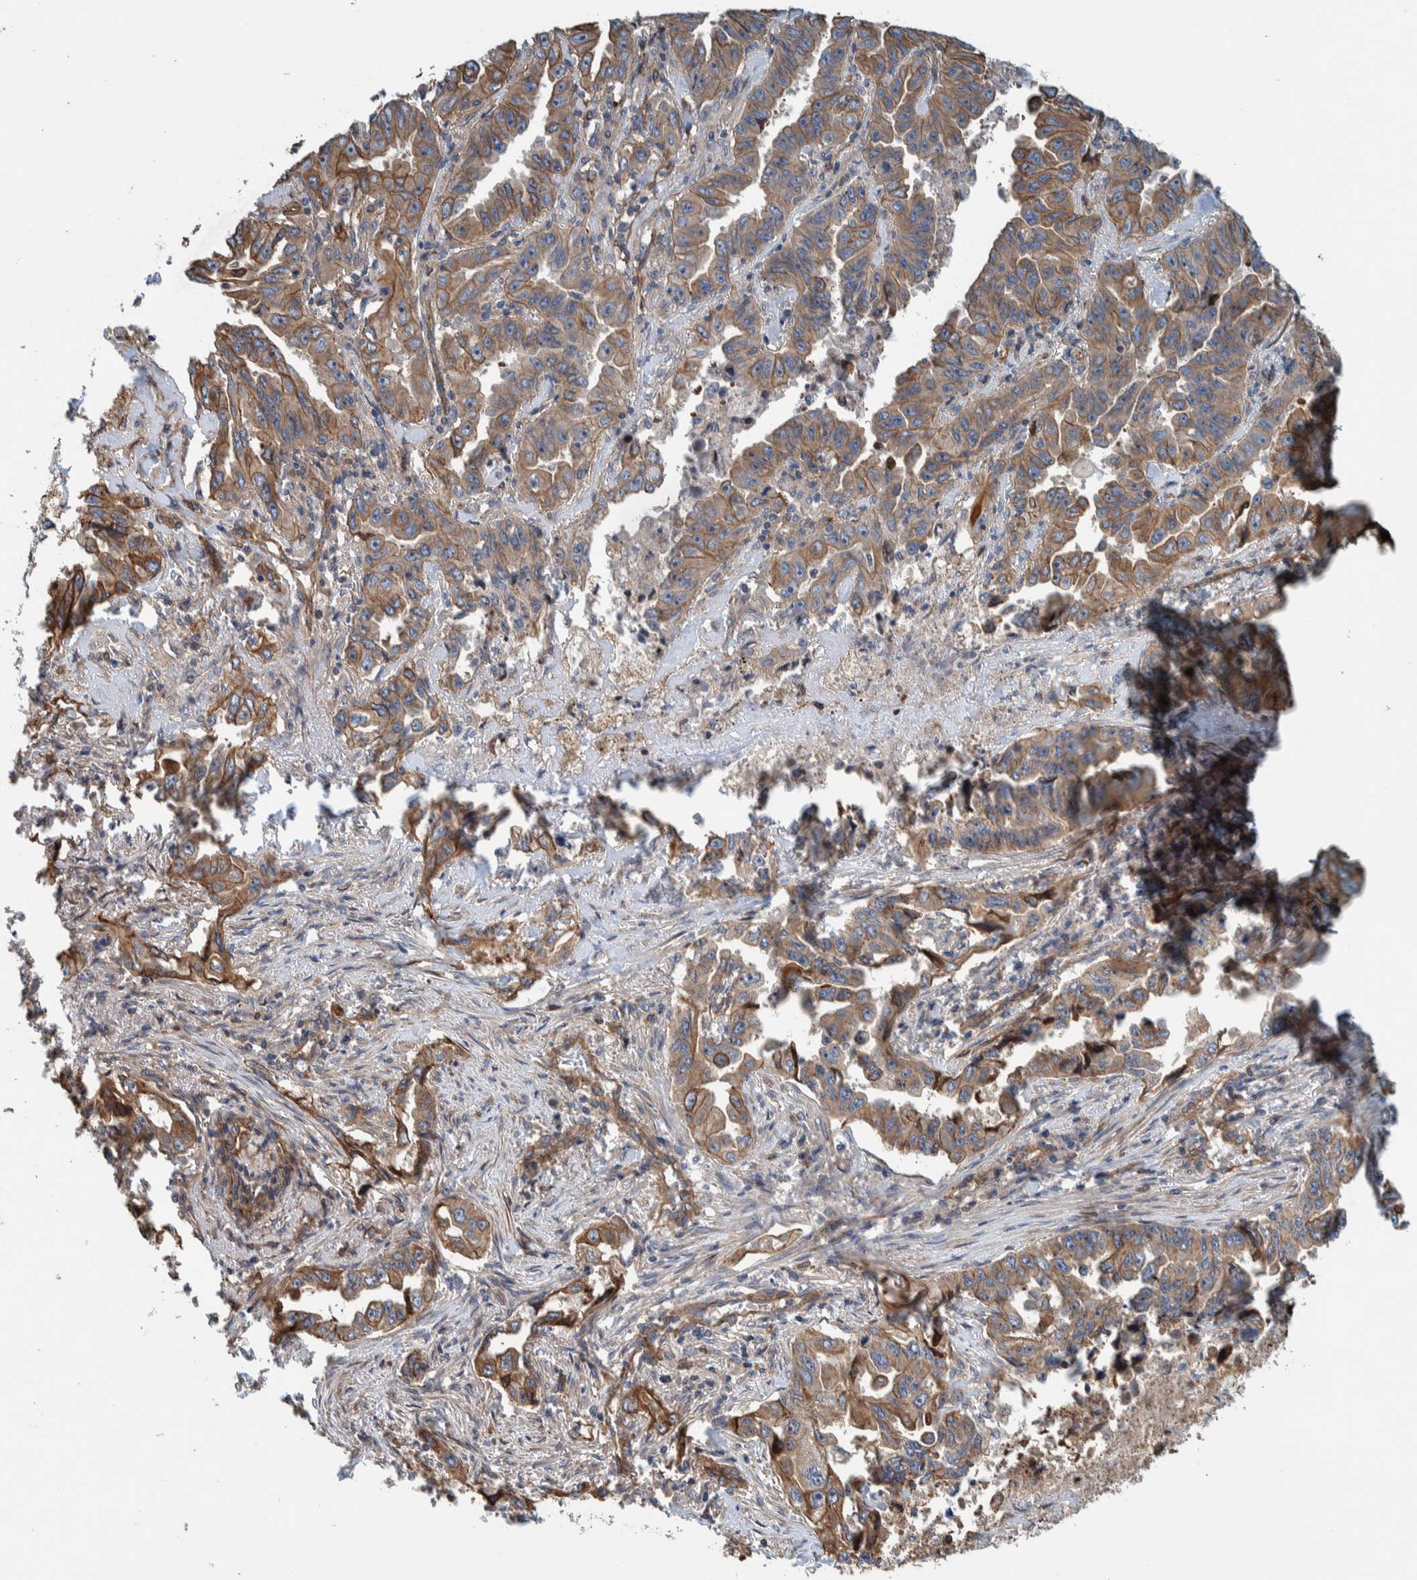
{"staining": {"intensity": "moderate", "quantity": ">75%", "location": "cytoplasmic/membranous"}, "tissue": "lung cancer", "cell_type": "Tumor cells", "image_type": "cancer", "snomed": [{"axis": "morphology", "description": "Adenocarcinoma, NOS"}, {"axis": "topography", "description": "Lung"}], "caption": "Adenocarcinoma (lung) tissue exhibits moderate cytoplasmic/membranous expression in approximately >75% of tumor cells", "gene": "PKD1L1", "patient": {"sex": "female", "age": 51}}